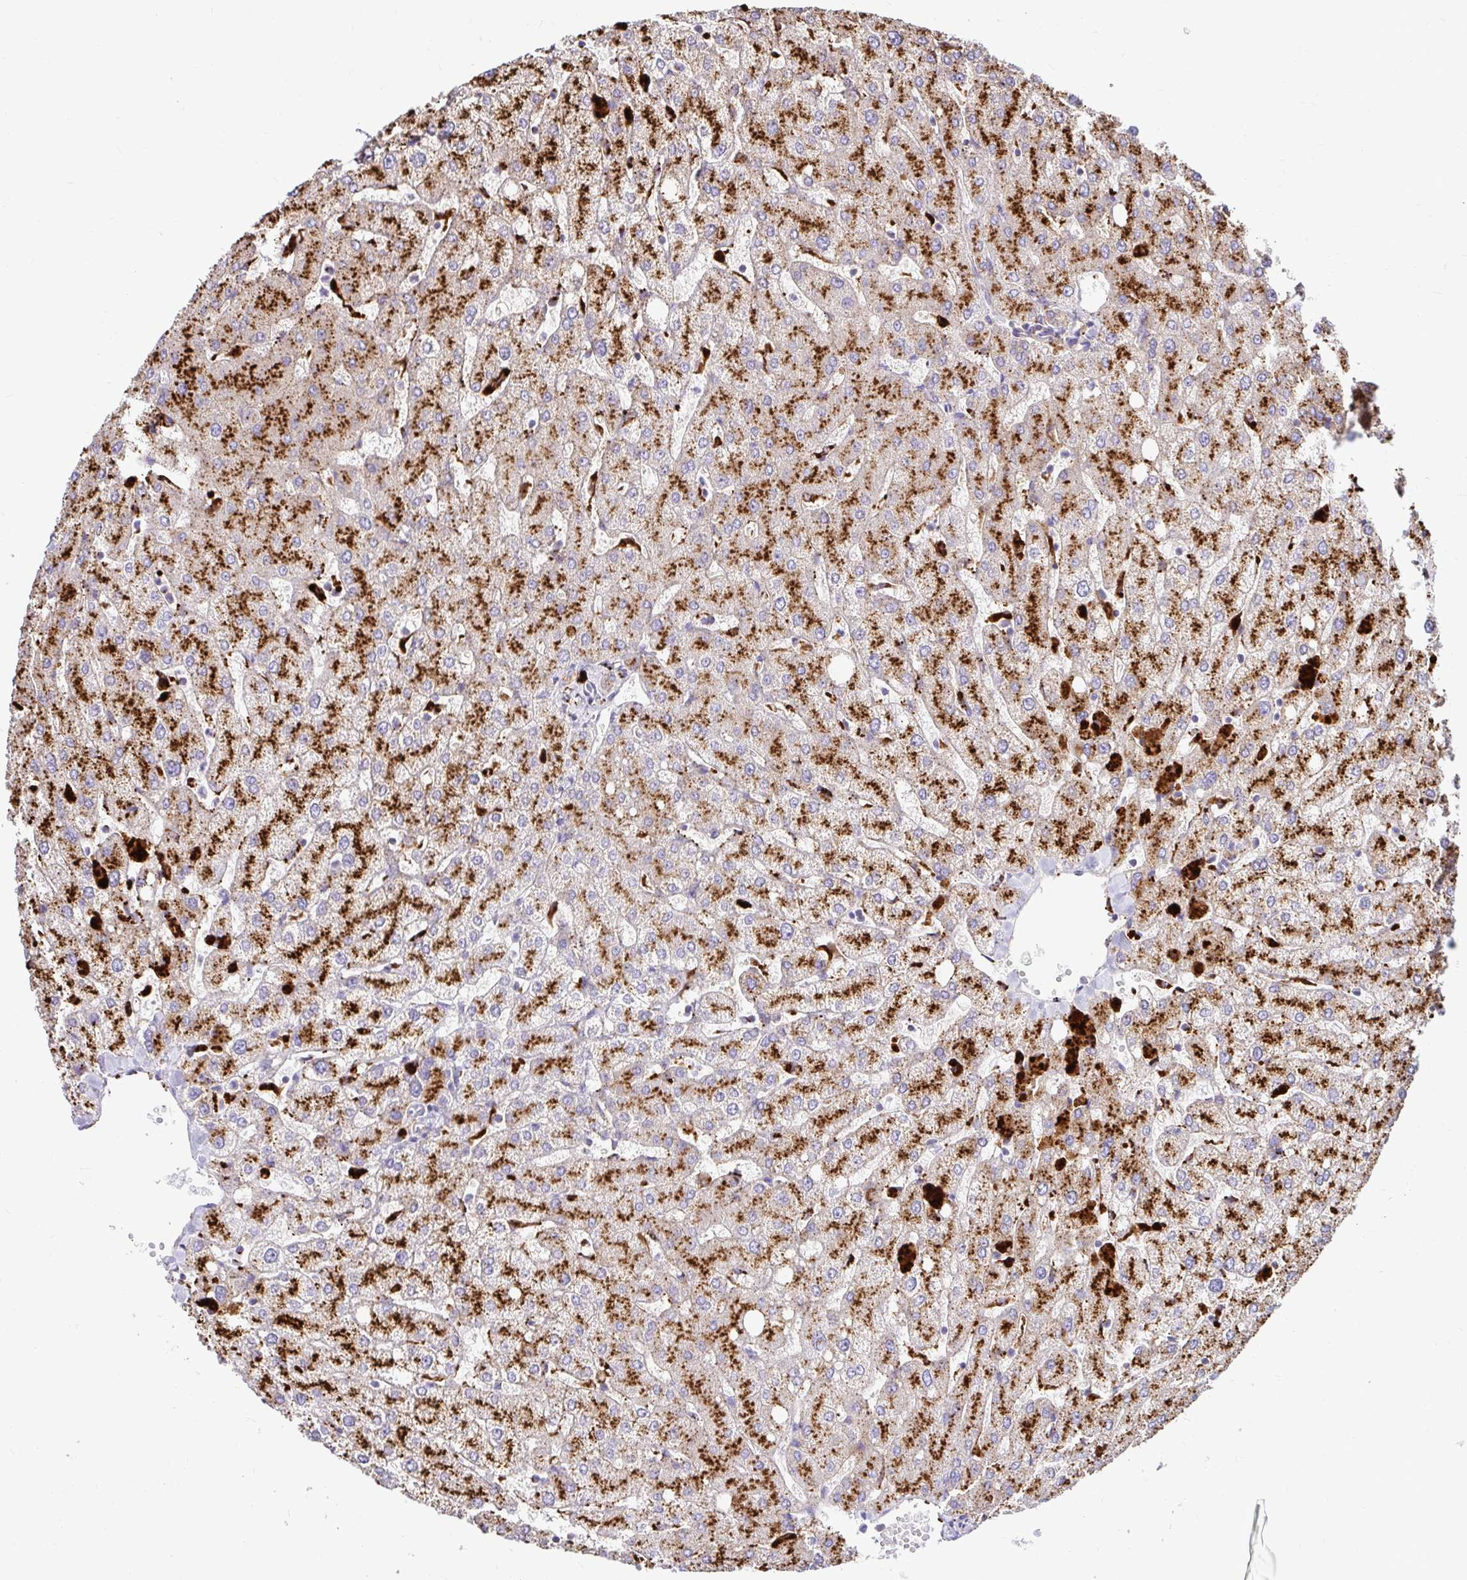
{"staining": {"intensity": "negative", "quantity": "none", "location": "none"}, "tissue": "liver", "cell_type": "Cholangiocytes", "image_type": "normal", "snomed": [{"axis": "morphology", "description": "Normal tissue, NOS"}, {"axis": "topography", "description": "Liver"}], "caption": "This is a image of immunohistochemistry staining of normal liver, which shows no expression in cholangiocytes.", "gene": "FUCA1", "patient": {"sex": "female", "age": 54}}